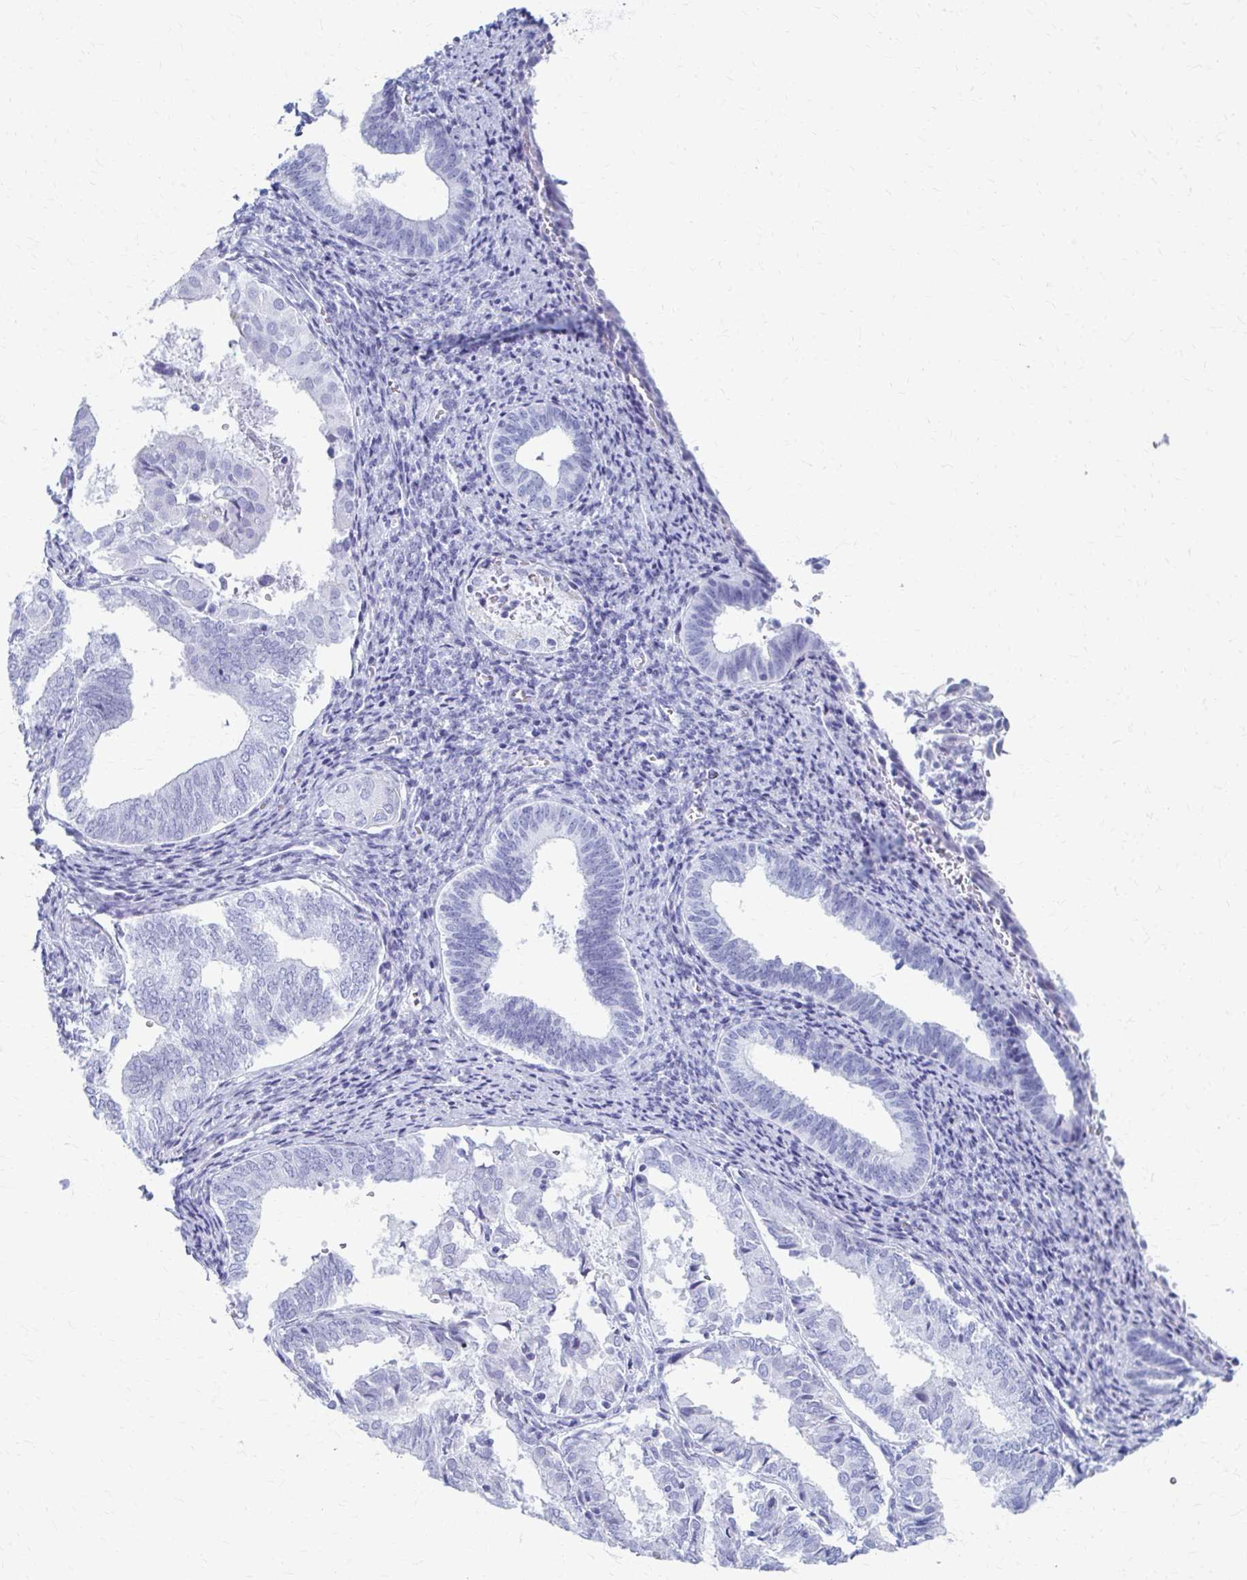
{"staining": {"intensity": "negative", "quantity": "none", "location": "none"}, "tissue": "endometrium", "cell_type": "Cells in endometrial stroma", "image_type": "normal", "snomed": [{"axis": "morphology", "description": "Normal tissue, NOS"}, {"axis": "topography", "description": "Endometrium"}], "caption": "Endometrium stained for a protein using immunohistochemistry exhibits no staining cells in endometrial stroma.", "gene": "CELF5", "patient": {"sex": "female", "age": 50}}